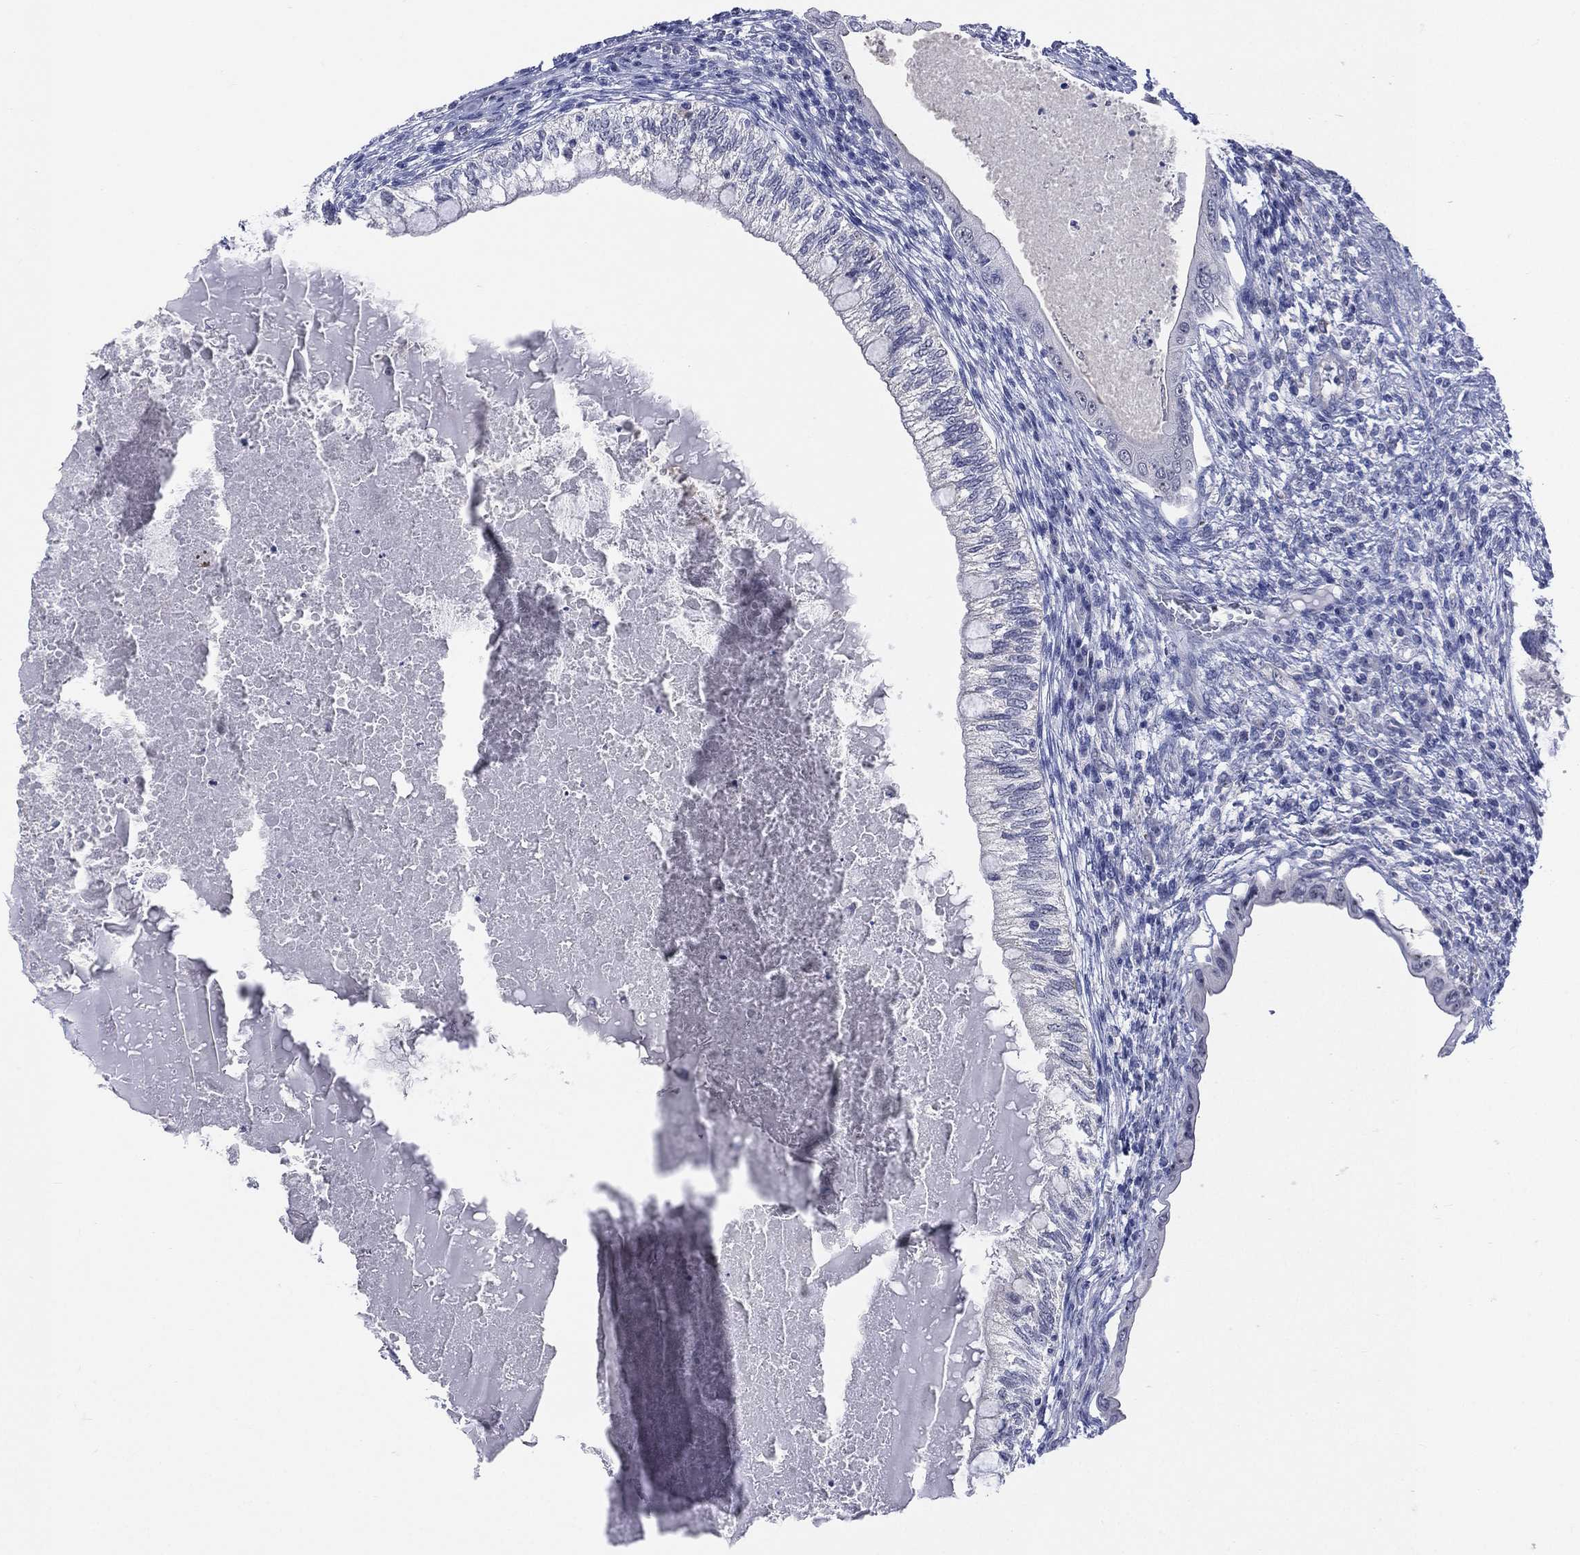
{"staining": {"intensity": "negative", "quantity": "none", "location": "none"}, "tissue": "testis cancer", "cell_type": "Tumor cells", "image_type": "cancer", "snomed": [{"axis": "morphology", "description": "Seminoma, NOS"}, {"axis": "morphology", "description": "Carcinoma, Embryonal, NOS"}, {"axis": "topography", "description": "Testis"}], "caption": "Testis cancer (seminoma) stained for a protein using IHC reveals no expression tumor cells.", "gene": "AKAP3", "patient": {"sex": "male", "age": 41}}